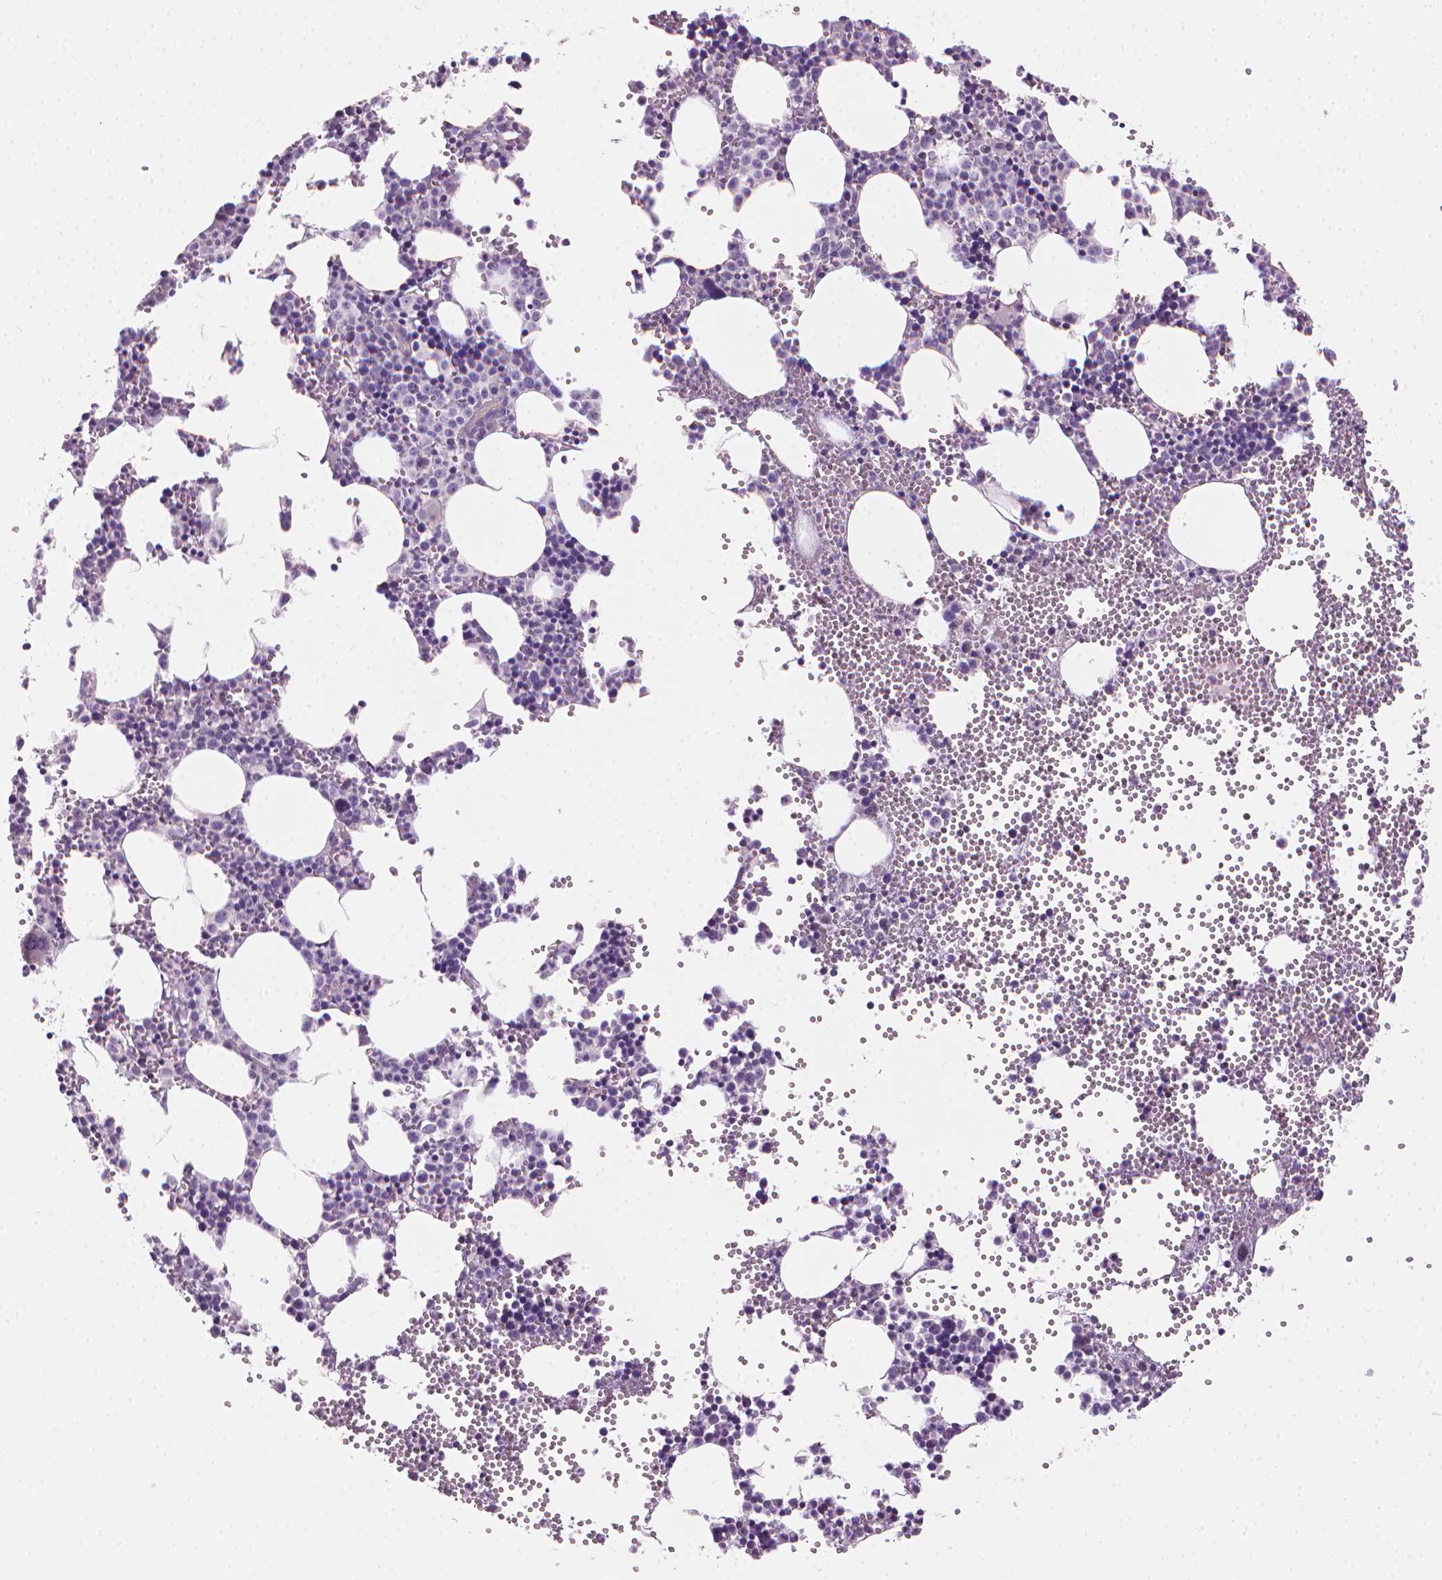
{"staining": {"intensity": "negative", "quantity": "none", "location": "none"}, "tissue": "bone marrow", "cell_type": "Hematopoietic cells", "image_type": "normal", "snomed": [{"axis": "morphology", "description": "Normal tissue, NOS"}, {"axis": "topography", "description": "Bone marrow"}], "caption": "Protein analysis of normal bone marrow shows no significant staining in hematopoietic cells.", "gene": "CLXN", "patient": {"sex": "male", "age": 89}}